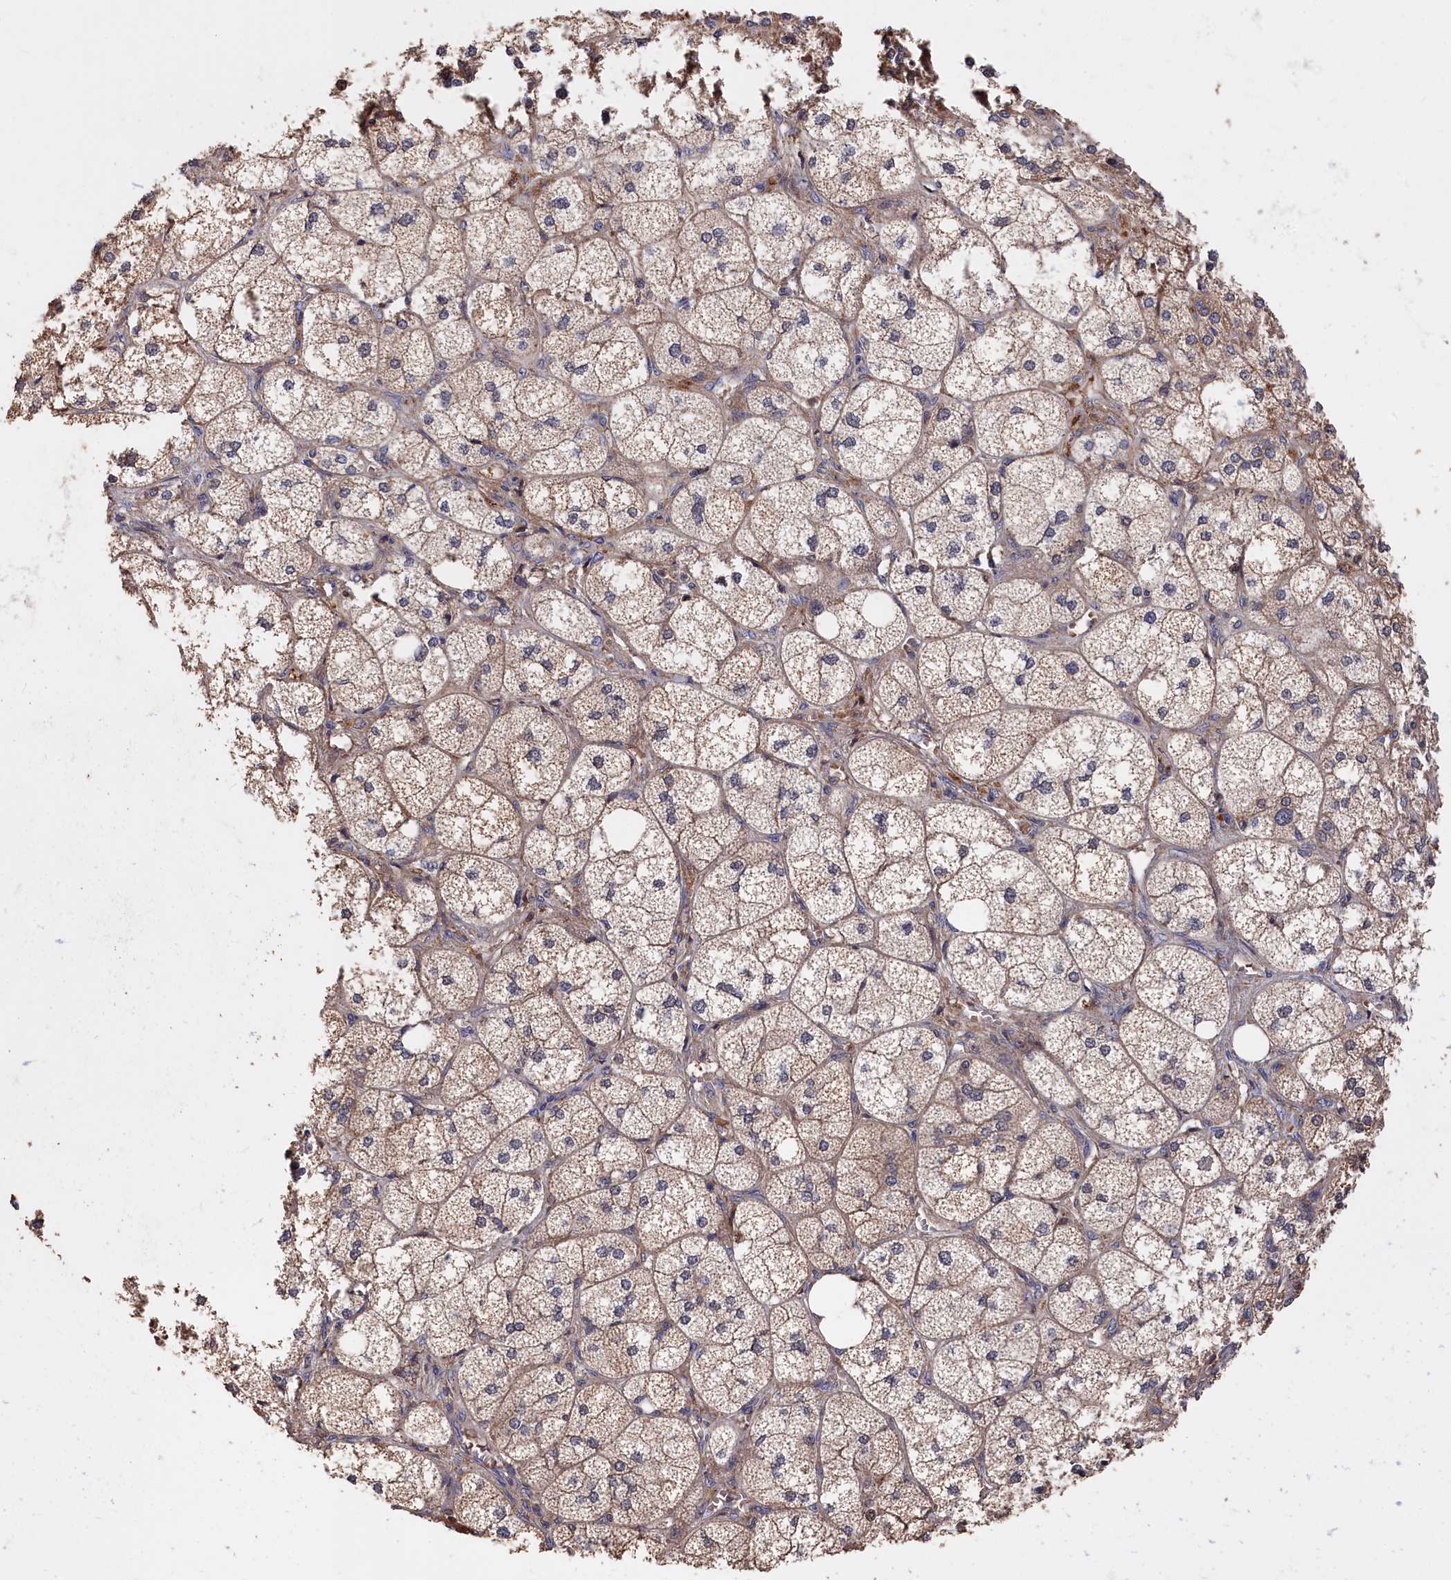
{"staining": {"intensity": "moderate", "quantity": "25%-75%", "location": "cytoplasmic/membranous,nuclear"}, "tissue": "adrenal gland", "cell_type": "Glandular cells", "image_type": "normal", "snomed": [{"axis": "morphology", "description": "Normal tissue, NOS"}, {"axis": "topography", "description": "Adrenal gland"}], "caption": "Protein analysis of normal adrenal gland shows moderate cytoplasmic/membranous,nuclear positivity in about 25%-75% of glandular cells. (IHC, brightfield microscopy, high magnification).", "gene": "RMI2", "patient": {"sex": "female", "age": 61}}